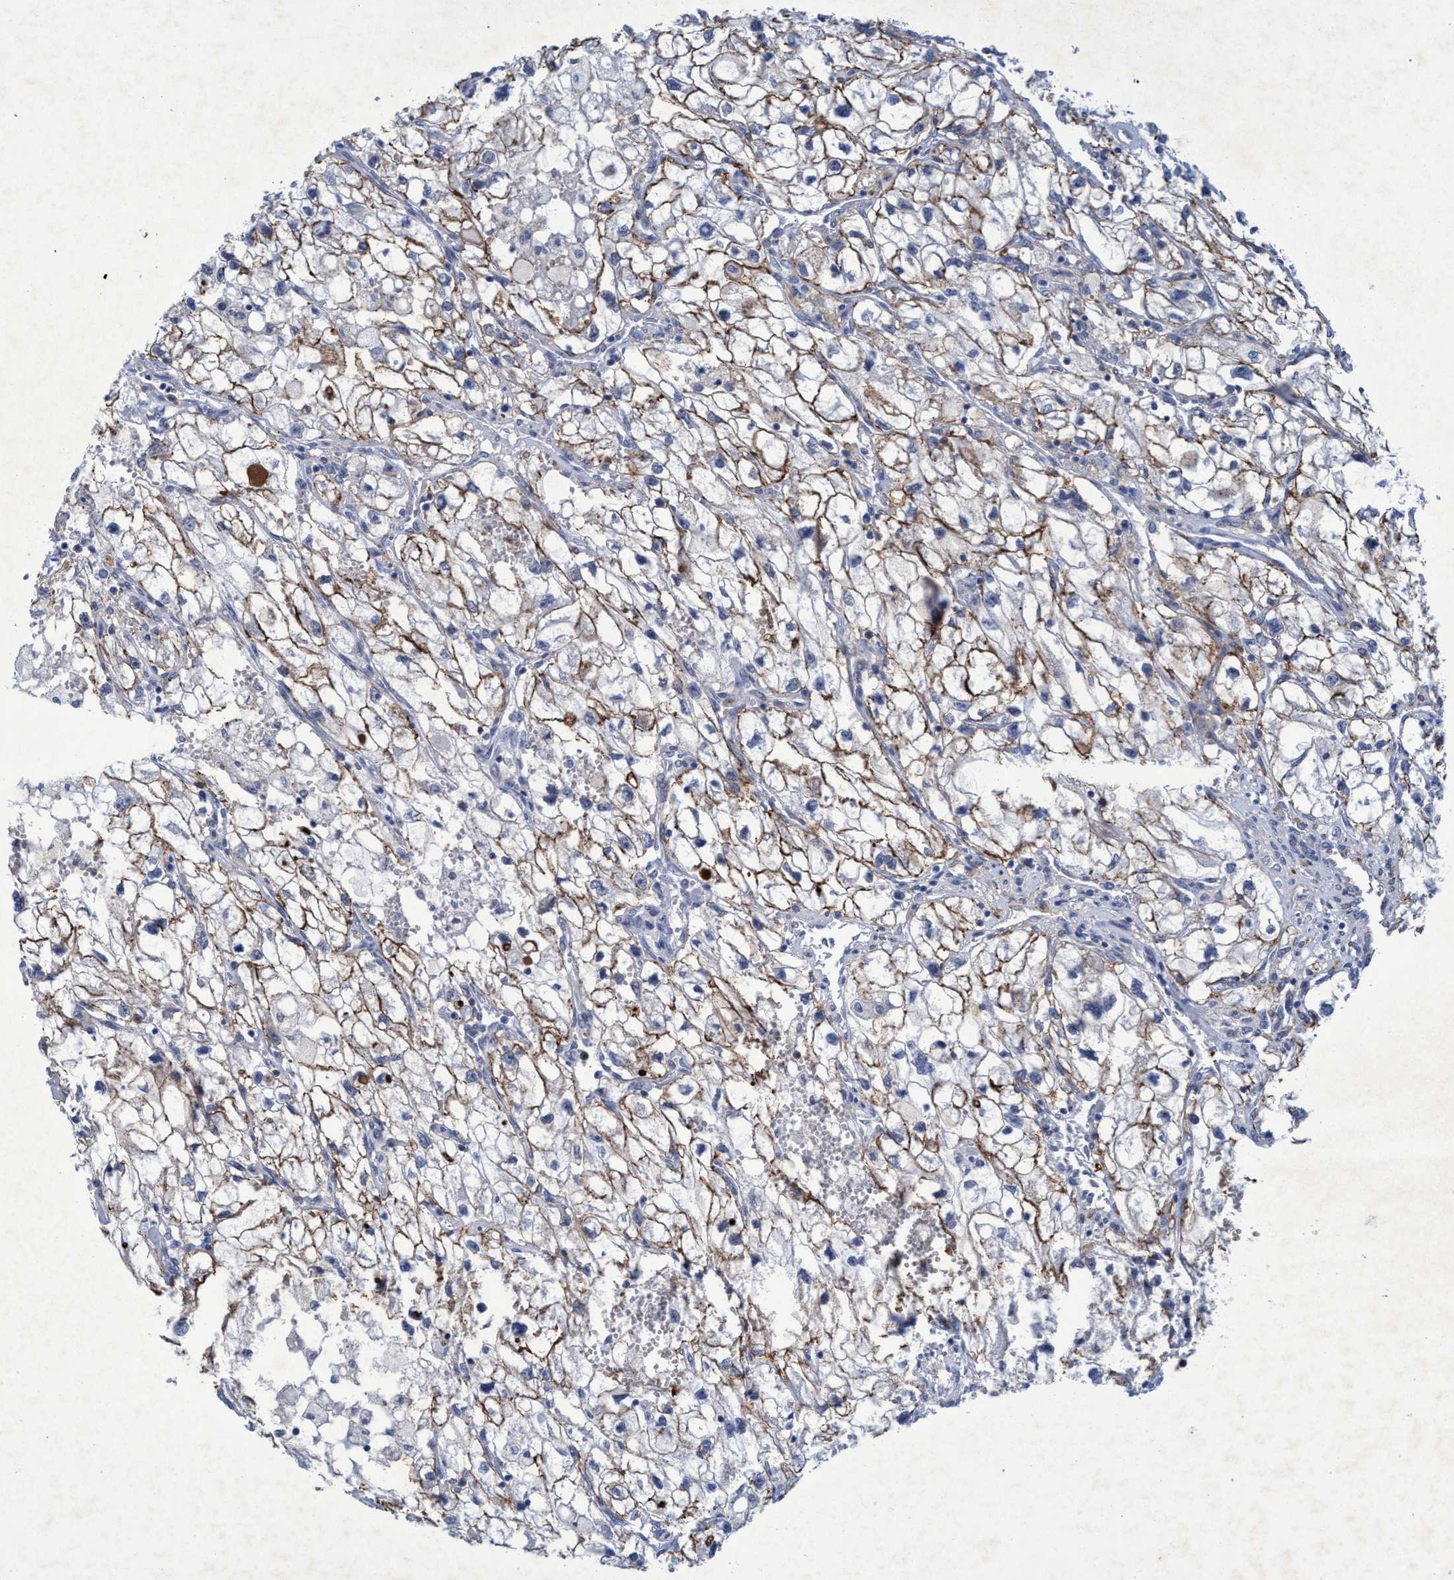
{"staining": {"intensity": "moderate", "quantity": "25%-75%", "location": "cytoplasmic/membranous"}, "tissue": "renal cancer", "cell_type": "Tumor cells", "image_type": "cancer", "snomed": [{"axis": "morphology", "description": "Adenocarcinoma, NOS"}, {"axis": "topography", "description": "Kidney"}], "caption": "A high-resolution photomicrograph shows IHC staining of renal cancer (adenocarcinoma), which shows moderate cytoplasmic/membranous staining in about 25%-75% of tumor cells.", "gene": "SLC43A2", "patient": {"sex": "female", "age": 70}}